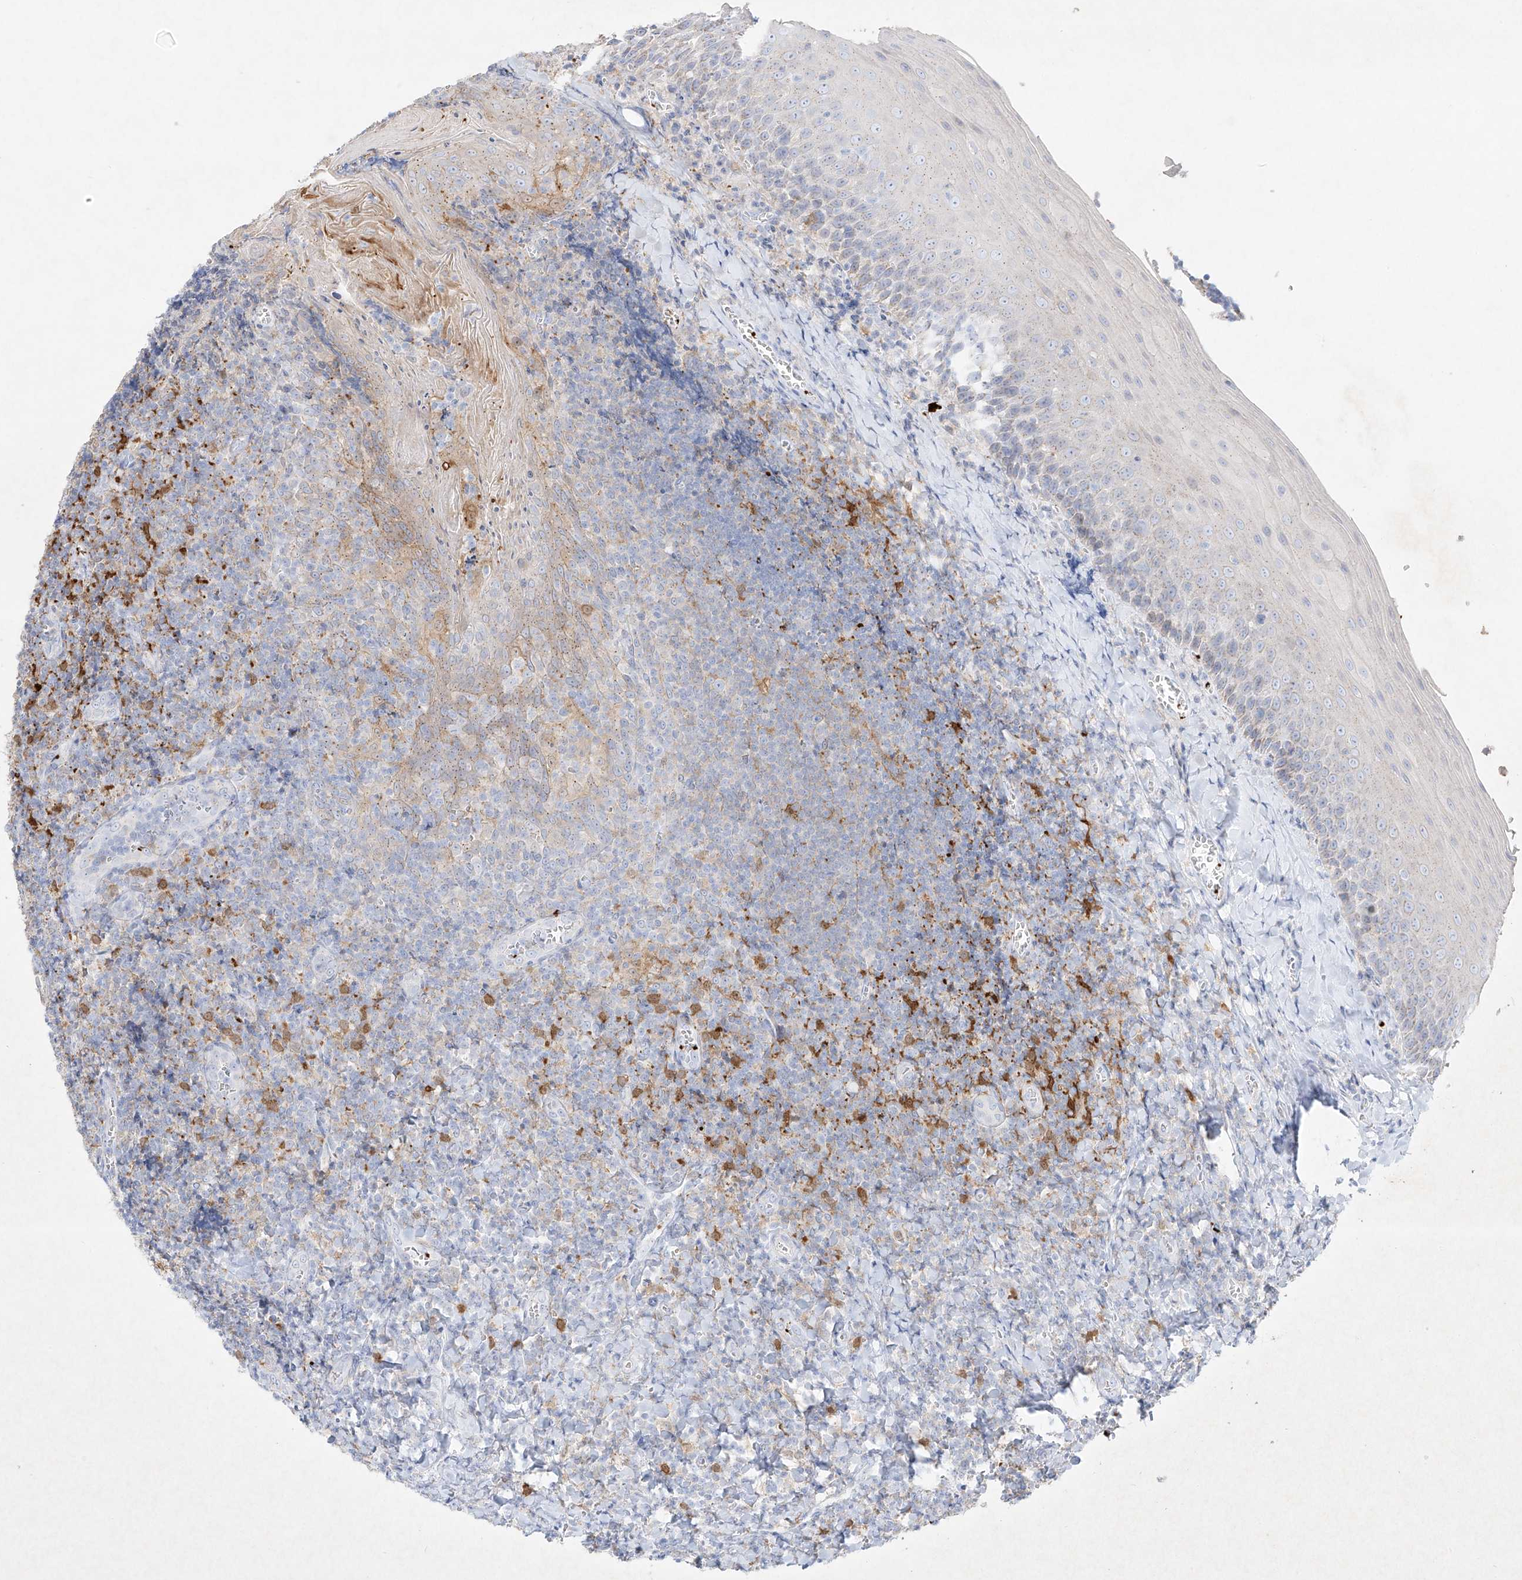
{"staining": {"intensity": "moderate", "quantity": "<25%", "location": "cytoplasmic/membranous"}, "tissue": "tonsil", "cell_type": "Germinal center cells", "image_type": "normal", "snomed": [{"axis": "morphology", "description": "Normal tissue, NOS"}, {"axis": "topography", "description": "Tonsil"}], "caption": "Protein analysis of benign tonsil exhibits moderate cytoplasmic/membranous expression in approximately <25% of germinal center cells.", "gene": "PLEK", "patient": {"sex": "male", "age": 27}}